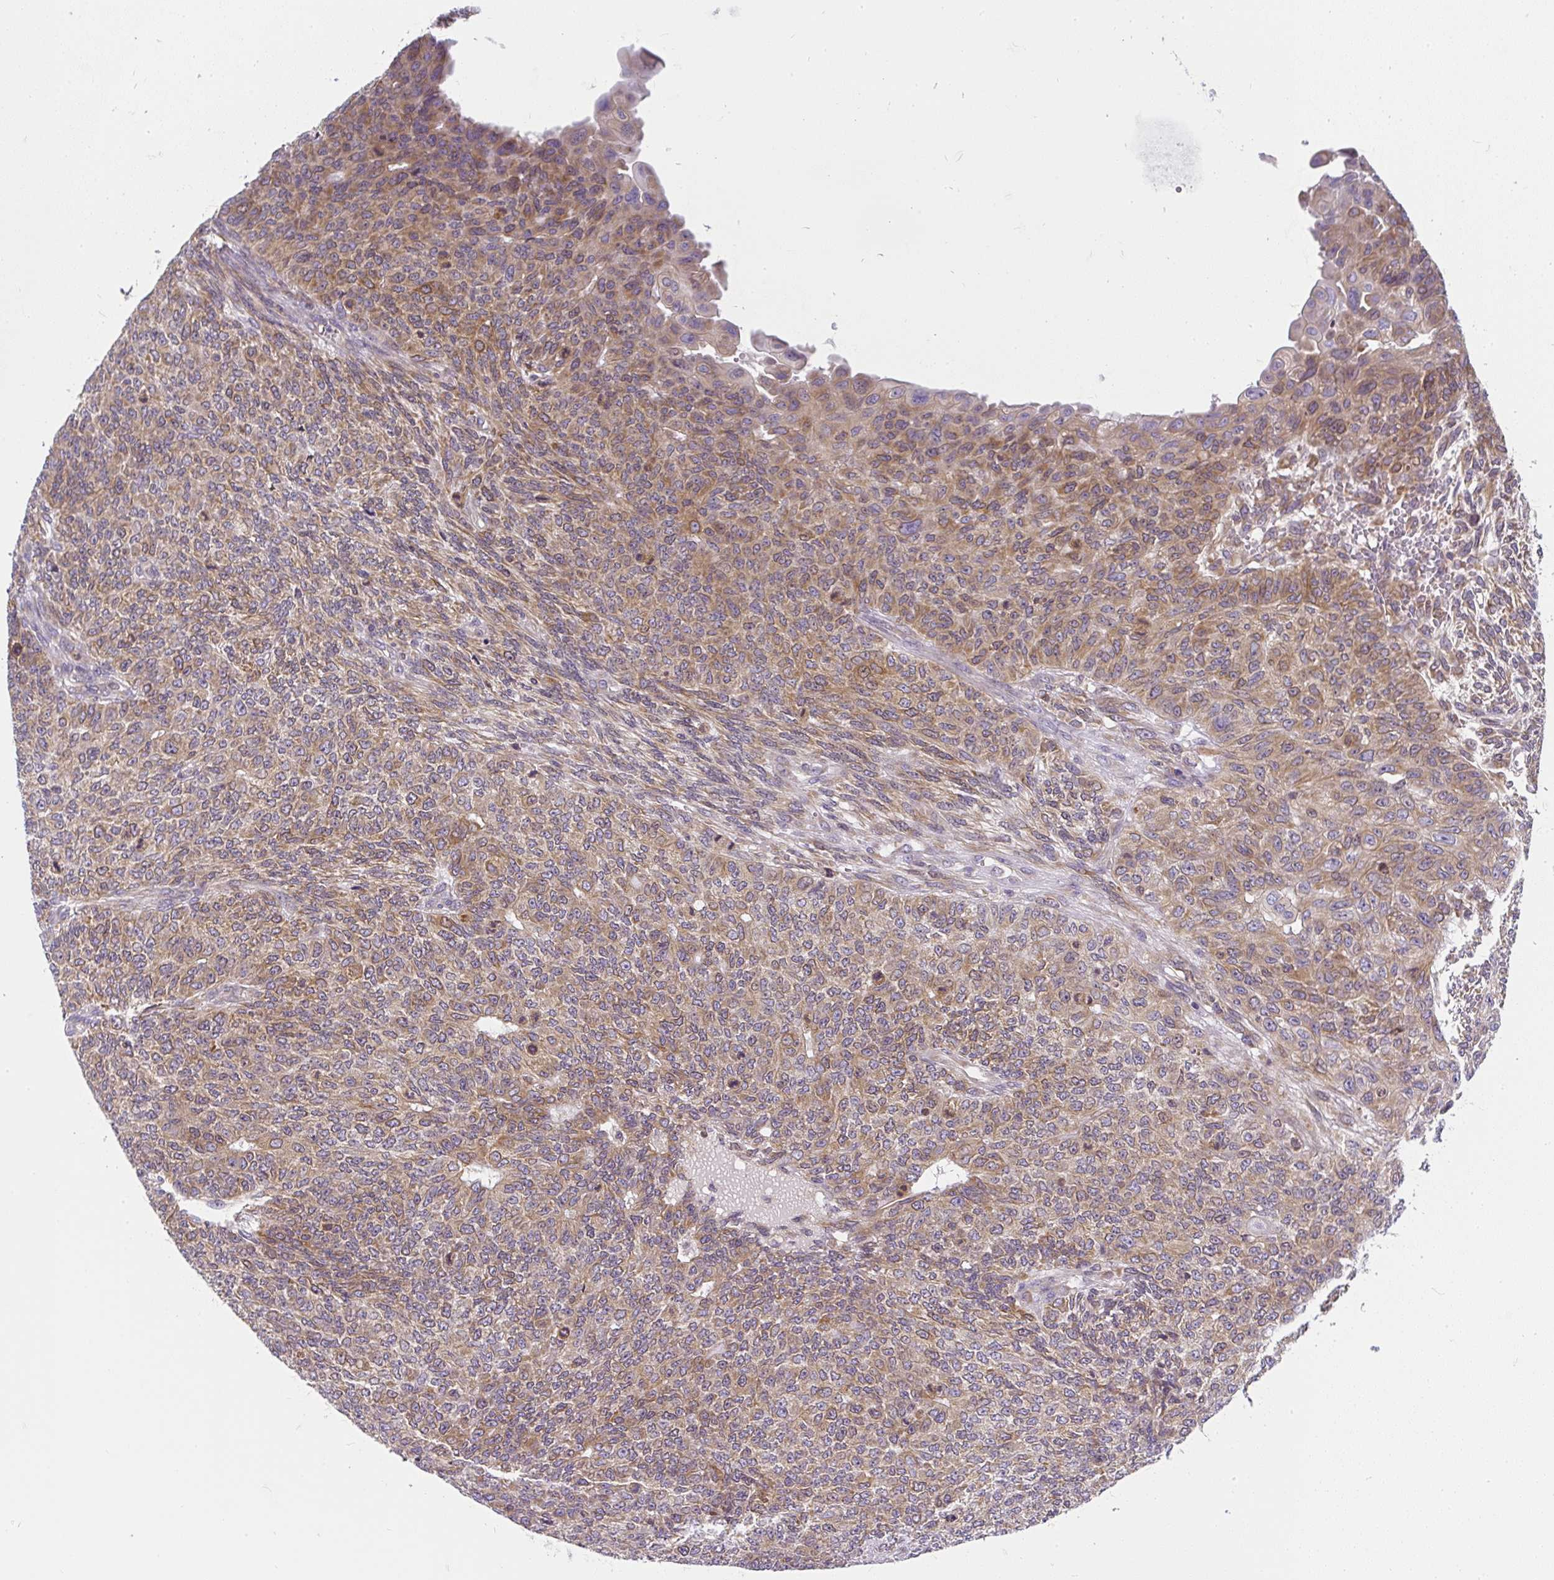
{"staining": {"intensity": "weak", "quantity": ">75%", "location": "cytoplasmic/membranous"}, "tissue": "endometrial cancer", "cell_type": "Tumor cells", "image_type": "cancer", "snomed": [{"axis": "morphology", "description": "Adenocarcinoma, NOS"}, {"axis": "topography", "description": "Endometrium"}], "caption": "About >75% of tumor cells in endometrial adenocarcinoma show weak cytoplasmic/membranous protein positivity as visualized by brown immunohistochemical staining.", "gene": "CYP20A1", "patient": {"sex": "female", "age": 32}}